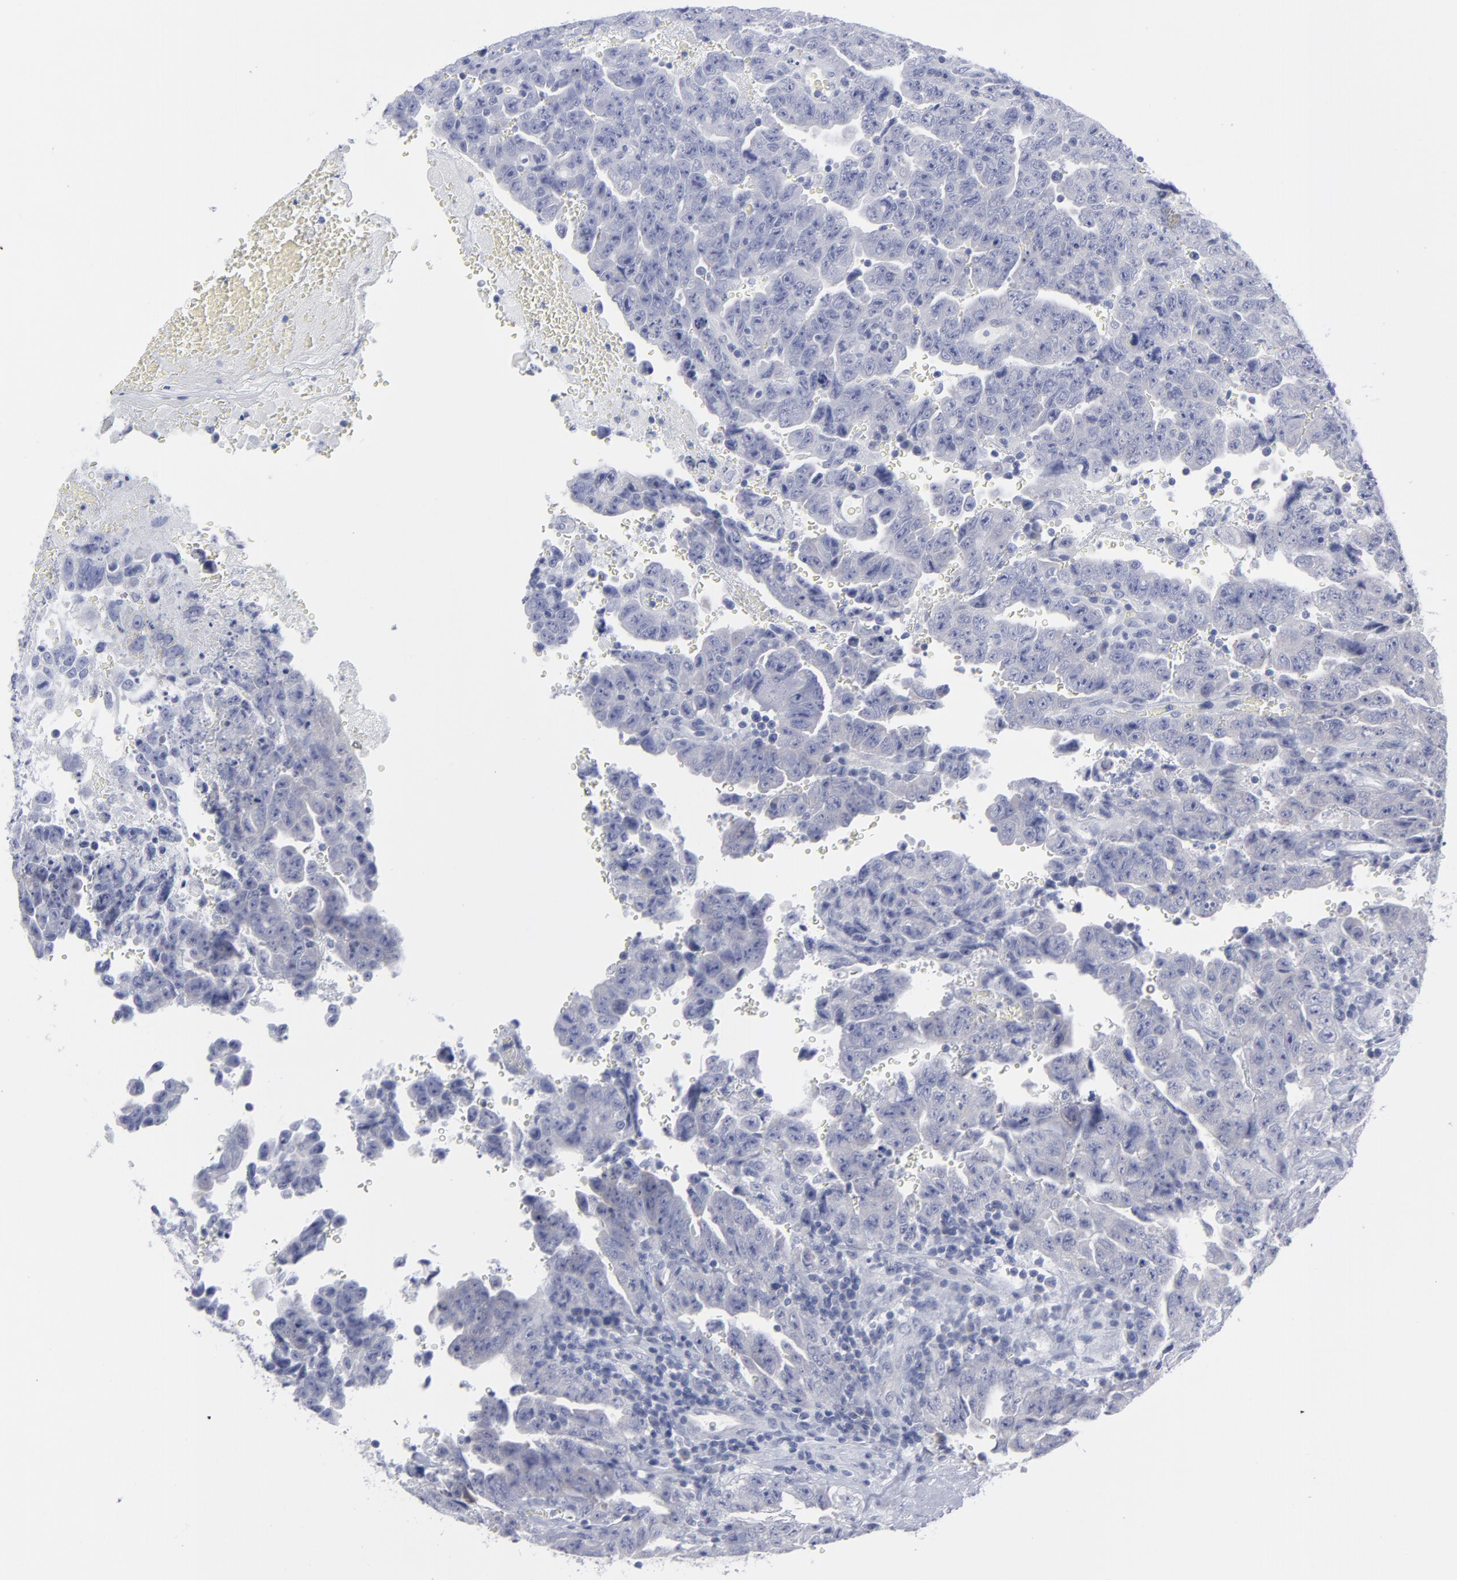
{"staining": {"intensity": "negative", "quantity": "none", "location": "none"}, "tissue": "testis cancer", "cell_type": "Tumor cells", "image_type": "cancer", "snomed": [{"axis": "morphology", "description": "Carcinoma, Embryonal, NOS"}, {"axis": "topography", "description": "Testis"}], "caption": "The immunohistochemistry (IHC) image has no significant positivity in tumor cells of testis embryonal carcinoma tissue.", "gene": "RPS24", "patient": {"sex": "male", "age": 28}}